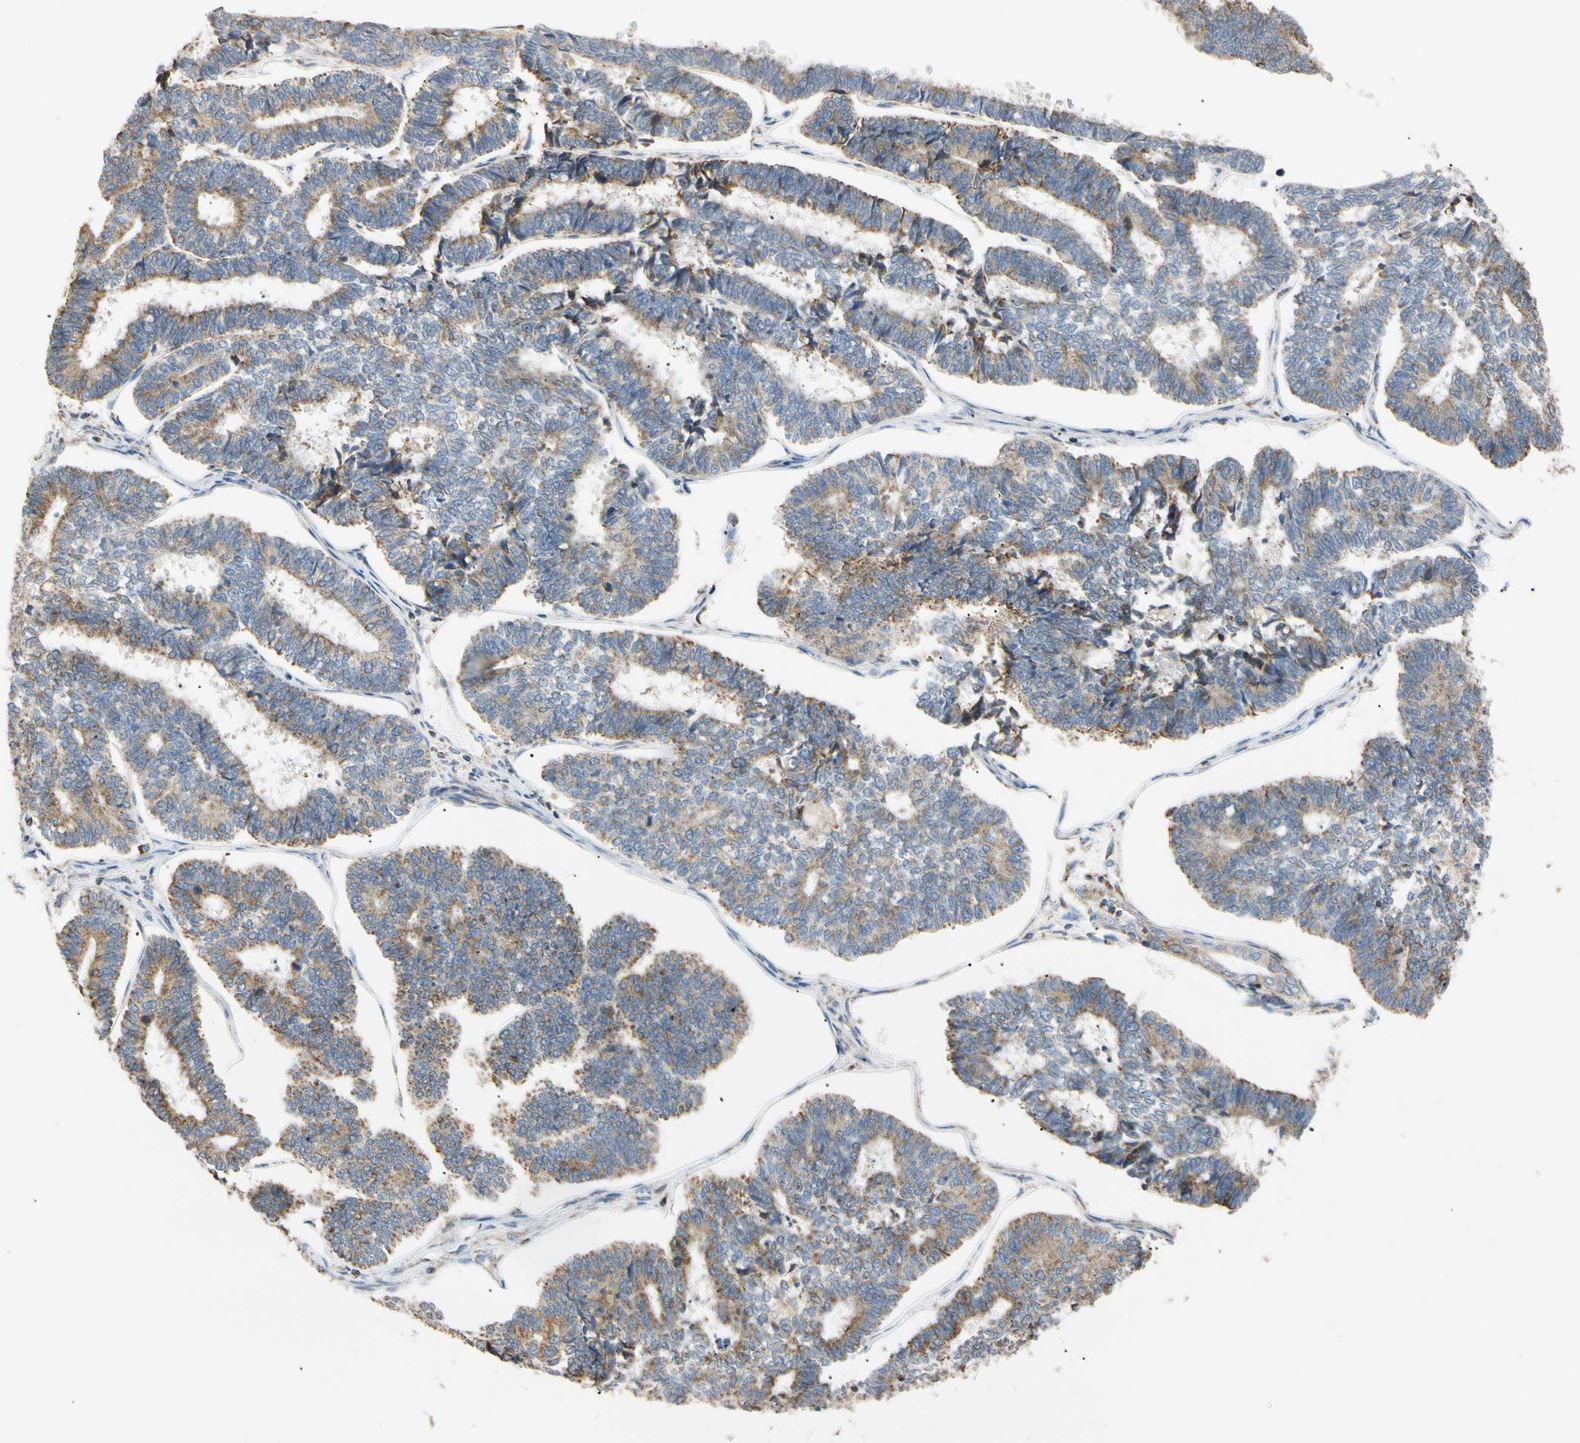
{"staining": {"intensity": "moderate", "quantity": "<25%", "location": "cytoplasmic/membranous"}, "tissue": "endometrial cancer", "cell_type": "Tumor cells", "image_type": "cancer", "snomed": [{"axis": "morphology", "description": "Adenocarcinoma, NOS"}, {"axis": "topography", "description": "Endometrium"}], "caption": "Endometrial cancer was stained to show a protein in brown. There is low levels of moderate cytoplasmic/membranous expression in about <25% of tumor cells. (DAB (3,3'-diaminobenzidine) = brown stain, brightfield microscopy at high magnification).", "gene": "PLGRKT", "patient": {"sex": "female", "age": 70}}